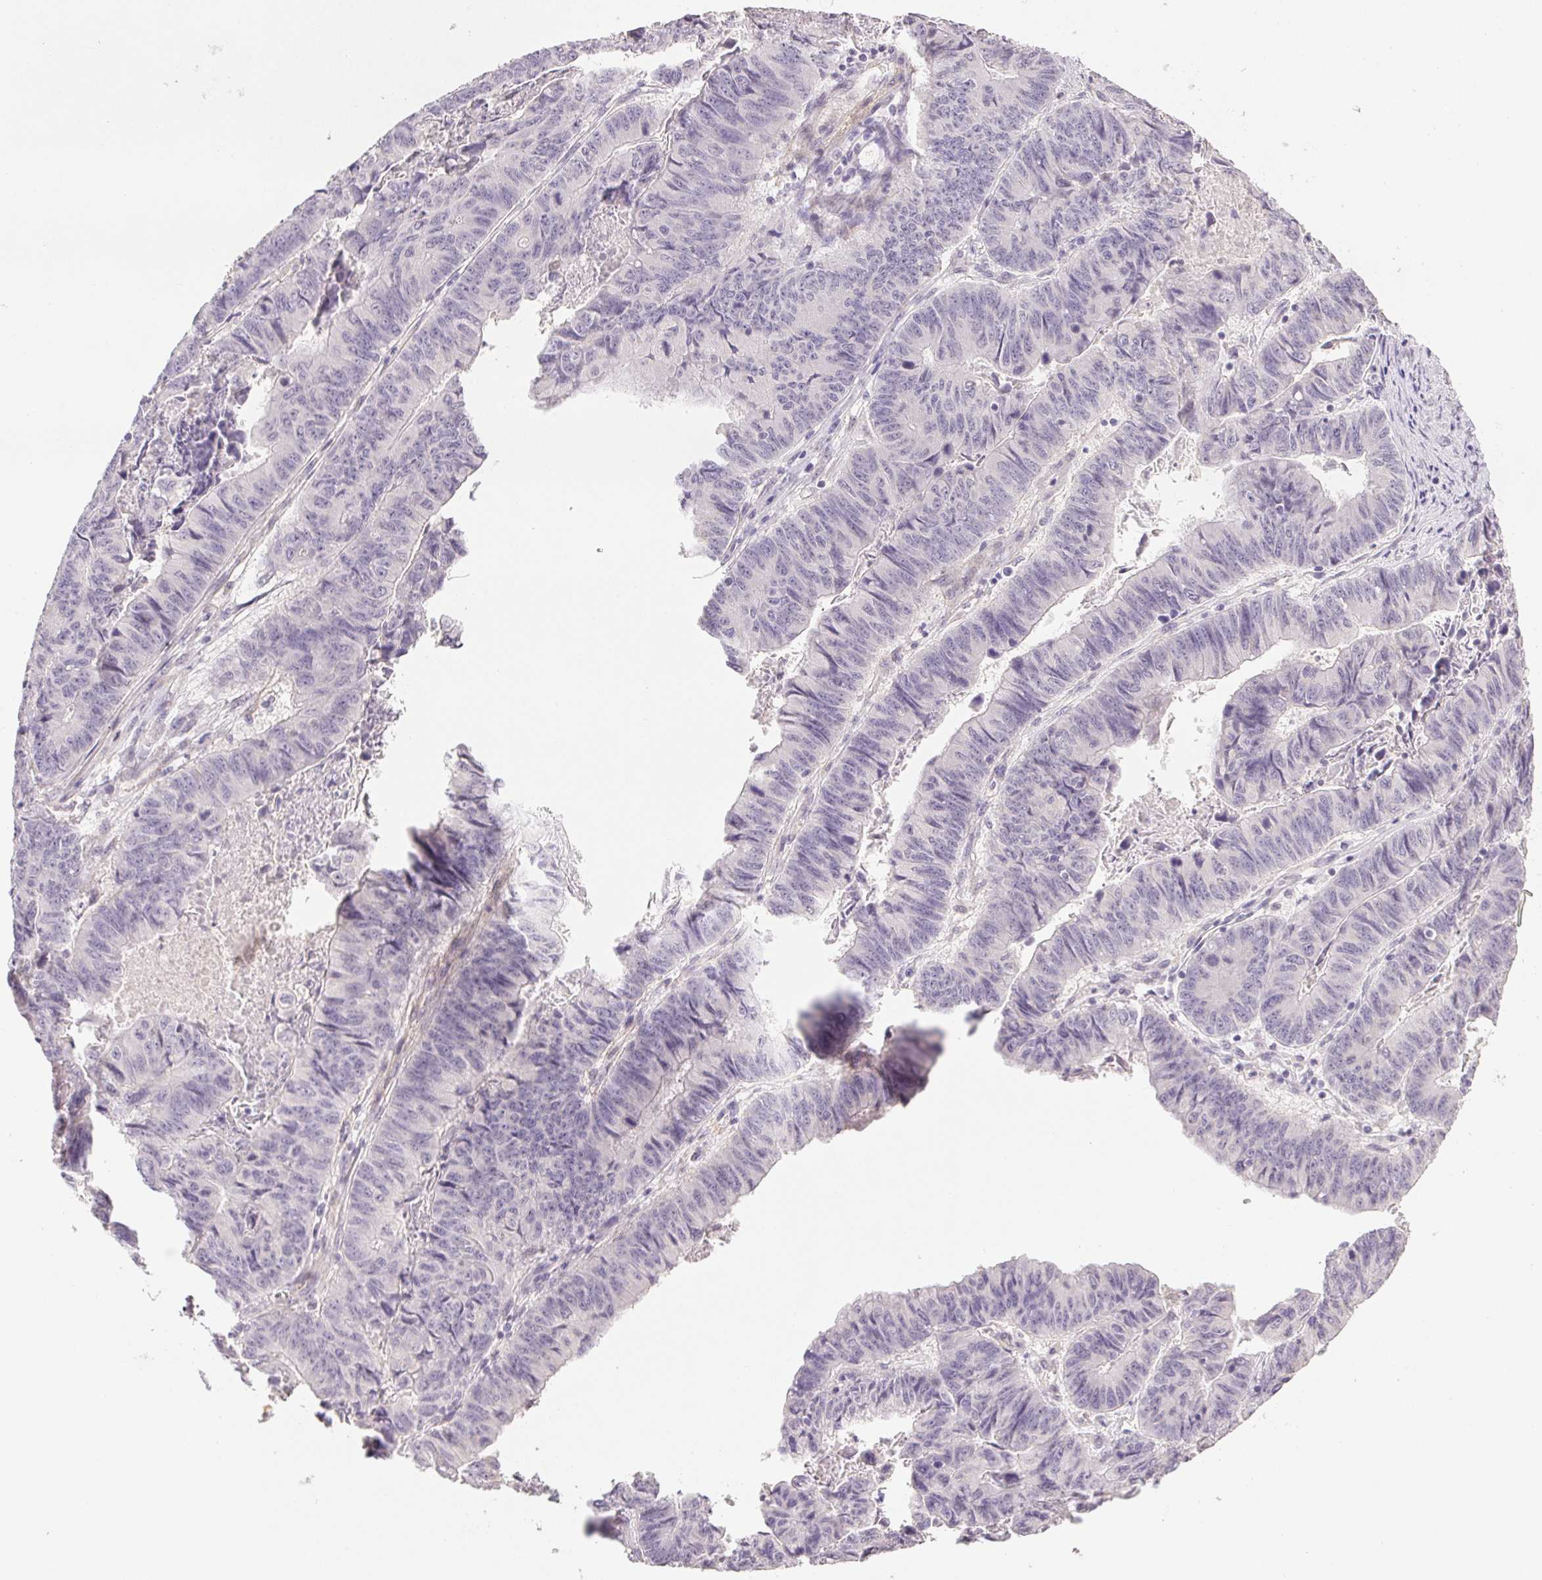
{"staining": {"intensity": "negative", "quantity": "none", "location": "none"}, "tissue": "stomach cancer", "cell_type": "Tumor cells", "image_type": "cancer", "snomed": [{"axis": "morphology", "description": "Adenocarcinoma, NOS"}, {"axis": "topography", "description": "Stomach, lower"}], "caption": "Human adenocarcinoma (stomach) stained for a protein using immunohistochemistry exhibits no expression in tumor cells.", "gene": "PRL", "patient": {"sex": "male", "age": 77}}